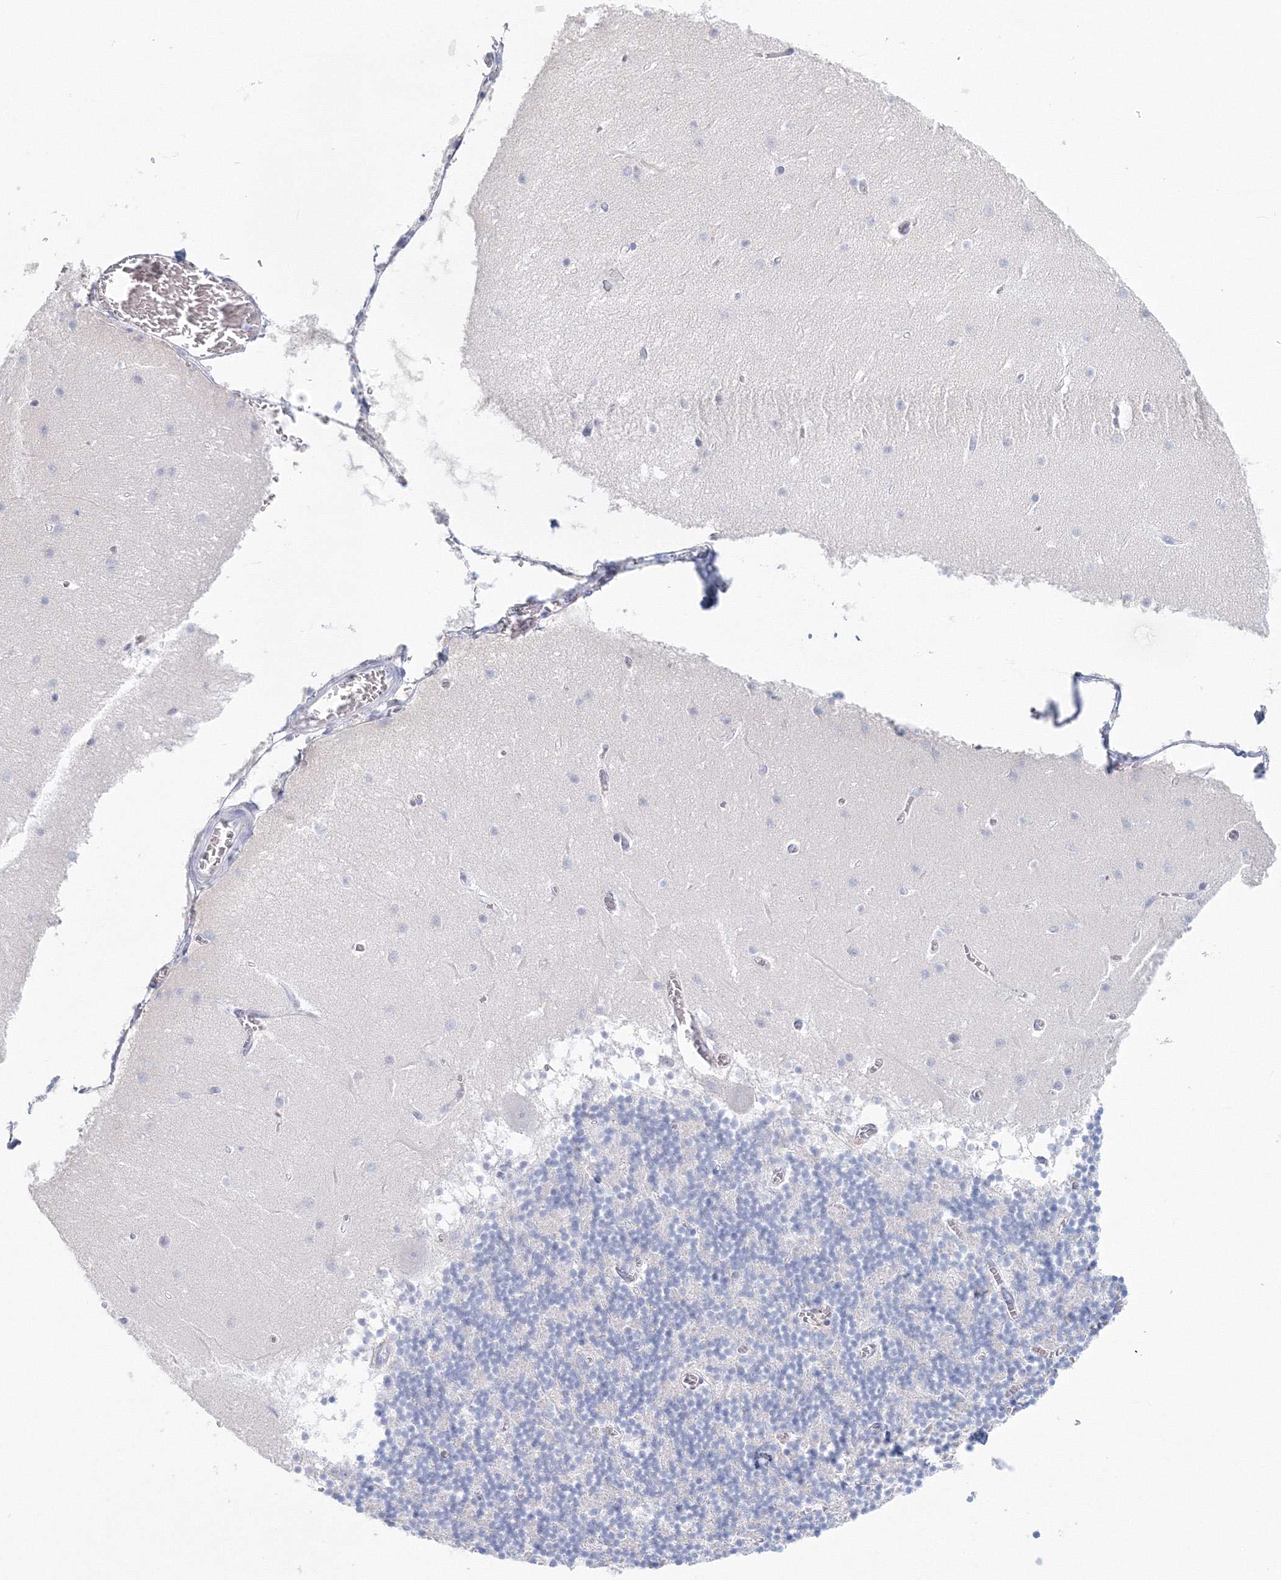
{"staining": {"intensity": "negative", "quantity": "none", "location": "none"}, "tissue": "cerebellum", "cell_type": "Cells in granular layer", "image_type": "normal", "snomed": [{"axis": "morphology", "description": "Normal tissue, NOS"}, {"axis": "topography", "description": "Cerebellum"}], "caption": "Immunohistochemical staining of benign human cerebellum displays no significant staining in cells in granular layer.", "gene": "VSIG1", "patient": {"sex": "female", "age": 28}}